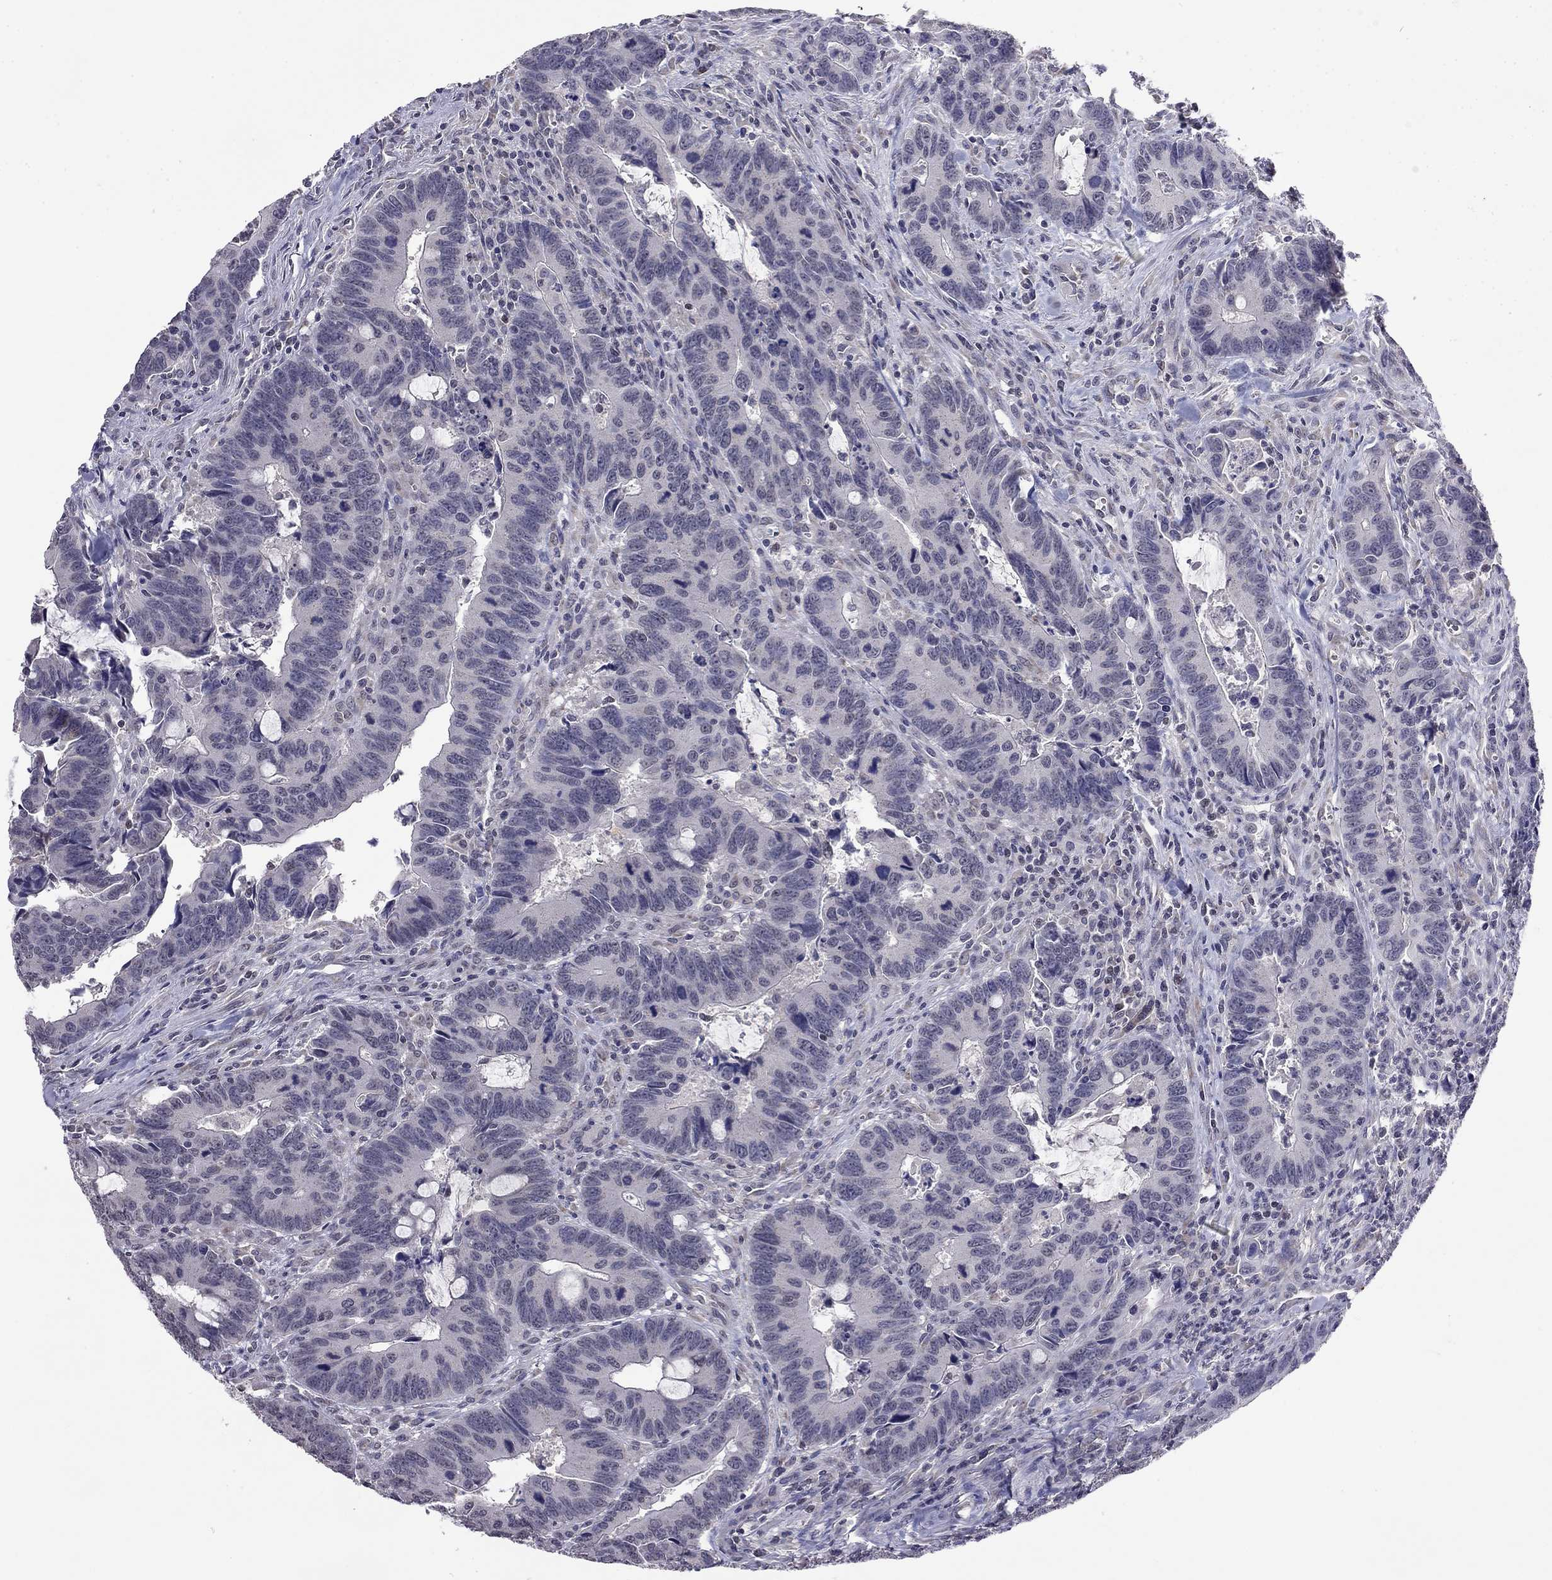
{"staining": {"intensity": "negative", "quantity": "none", "location": "none"}, "tissue": "colorectal cancer", "cell_type": "Tumor cells", "image_type": "cancer", "snomed": [{"axis": "morphology", "description": "Adenocarcinoma, NOS"}, {"axis": "topography", "description": "Rectum"}], "caption": "DAB (3,3'-diaminobenzidine) immunohistochemical staining of human colorectal cancer (adenocarcinoma) demonstrates no significant positivity in tumor cells.", "gene": "WNK3", "patient": {"sex": "male", "age": 67}}